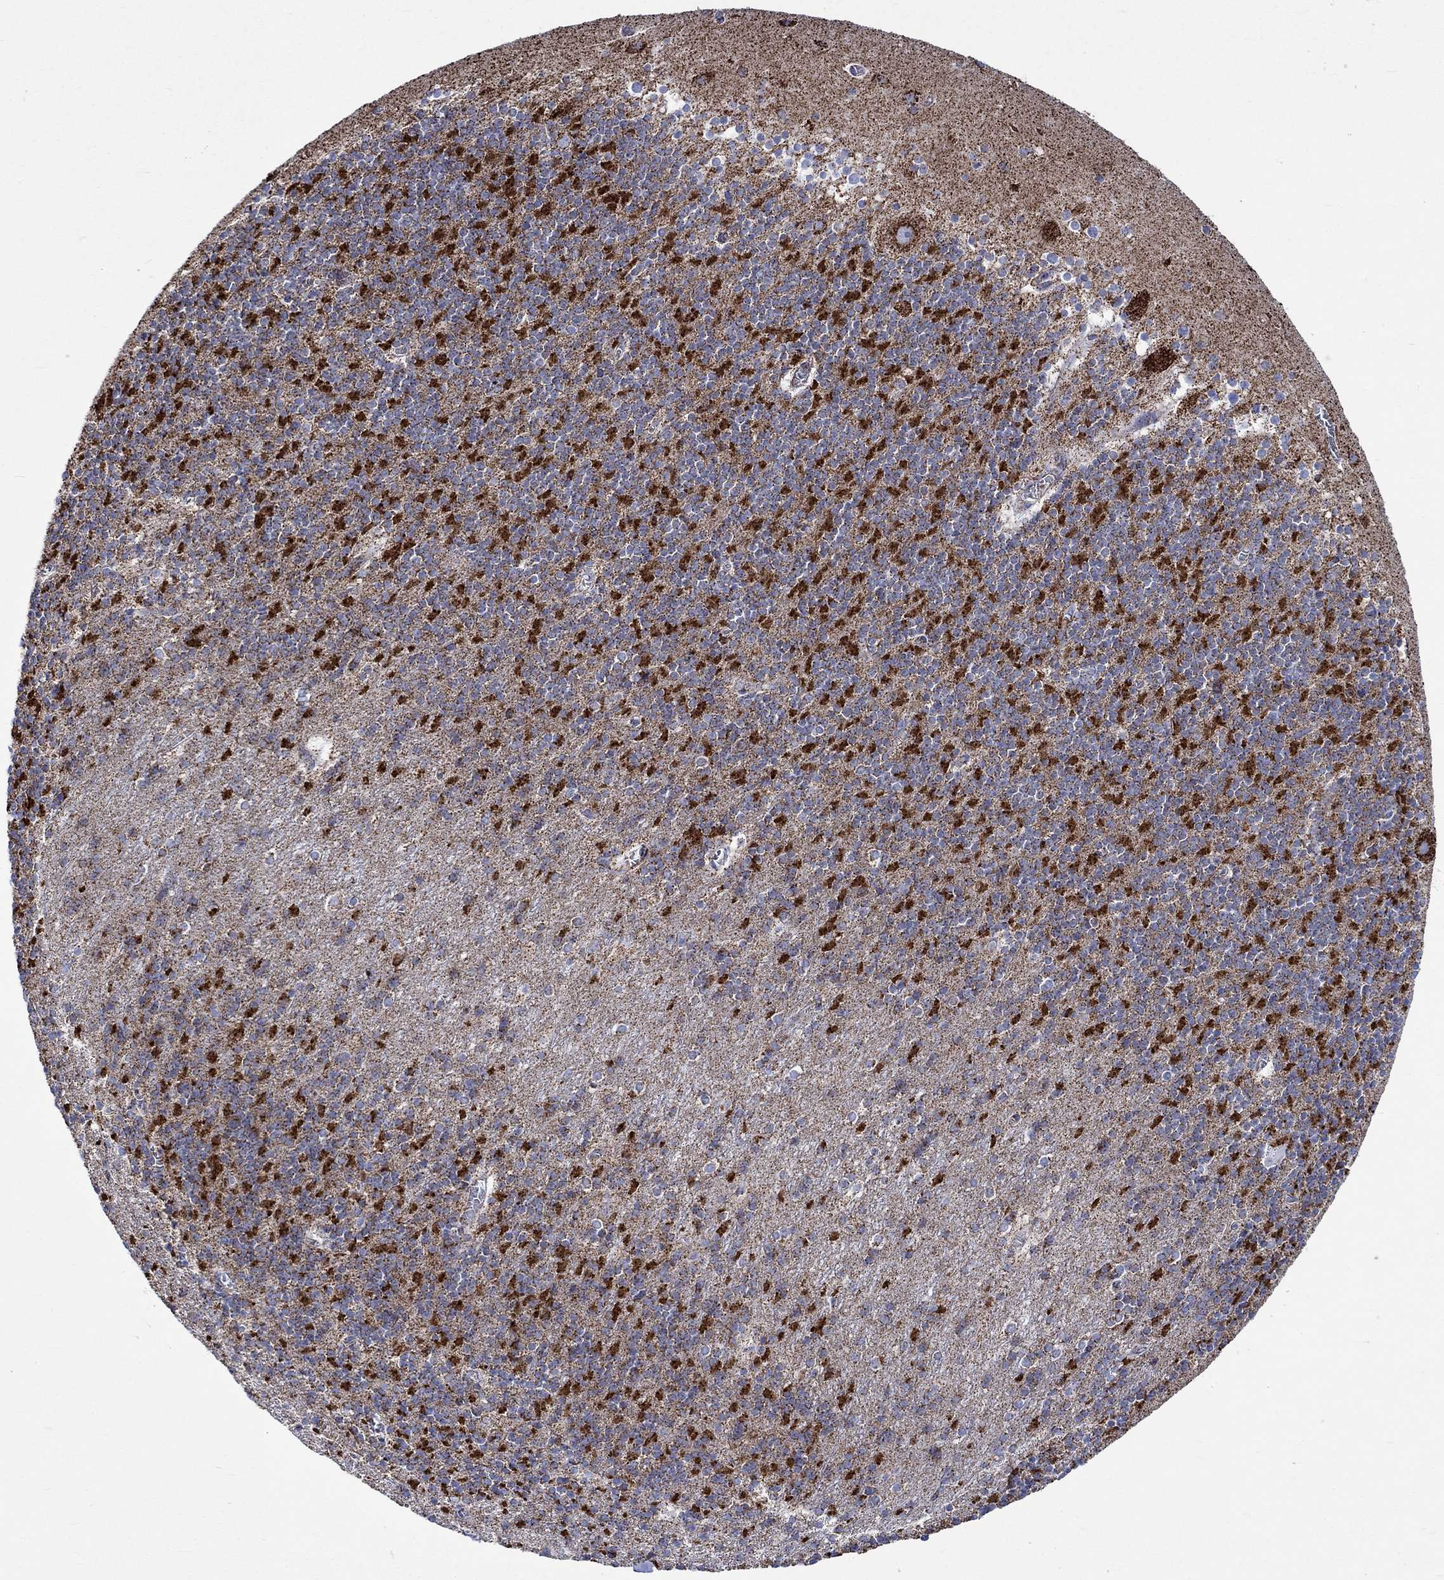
{"staining": {"intensity": "strong", "quantity": "25%-75%", "location": "cytoplasmic/membranous"}, "tissue": "cerebellum", "cell_type": "Cells in granular layer", "image_type": "normal", "snomed": [{"axis": "morphology", "description": "Normal tissue, NOS"}, {"axis": "topography", "description": "Cerebellum"}], "caption": "Immunohistochemical staining of unremarkable cerebellum shows 25%-75% levels of strong cytoplasmic/membranous protein staining in approximately 25%-75% of cells in granular layer. Nuclei are stained in blue.", "gene": "RCE1", "patient": {"sex": "male", "age": 70}}